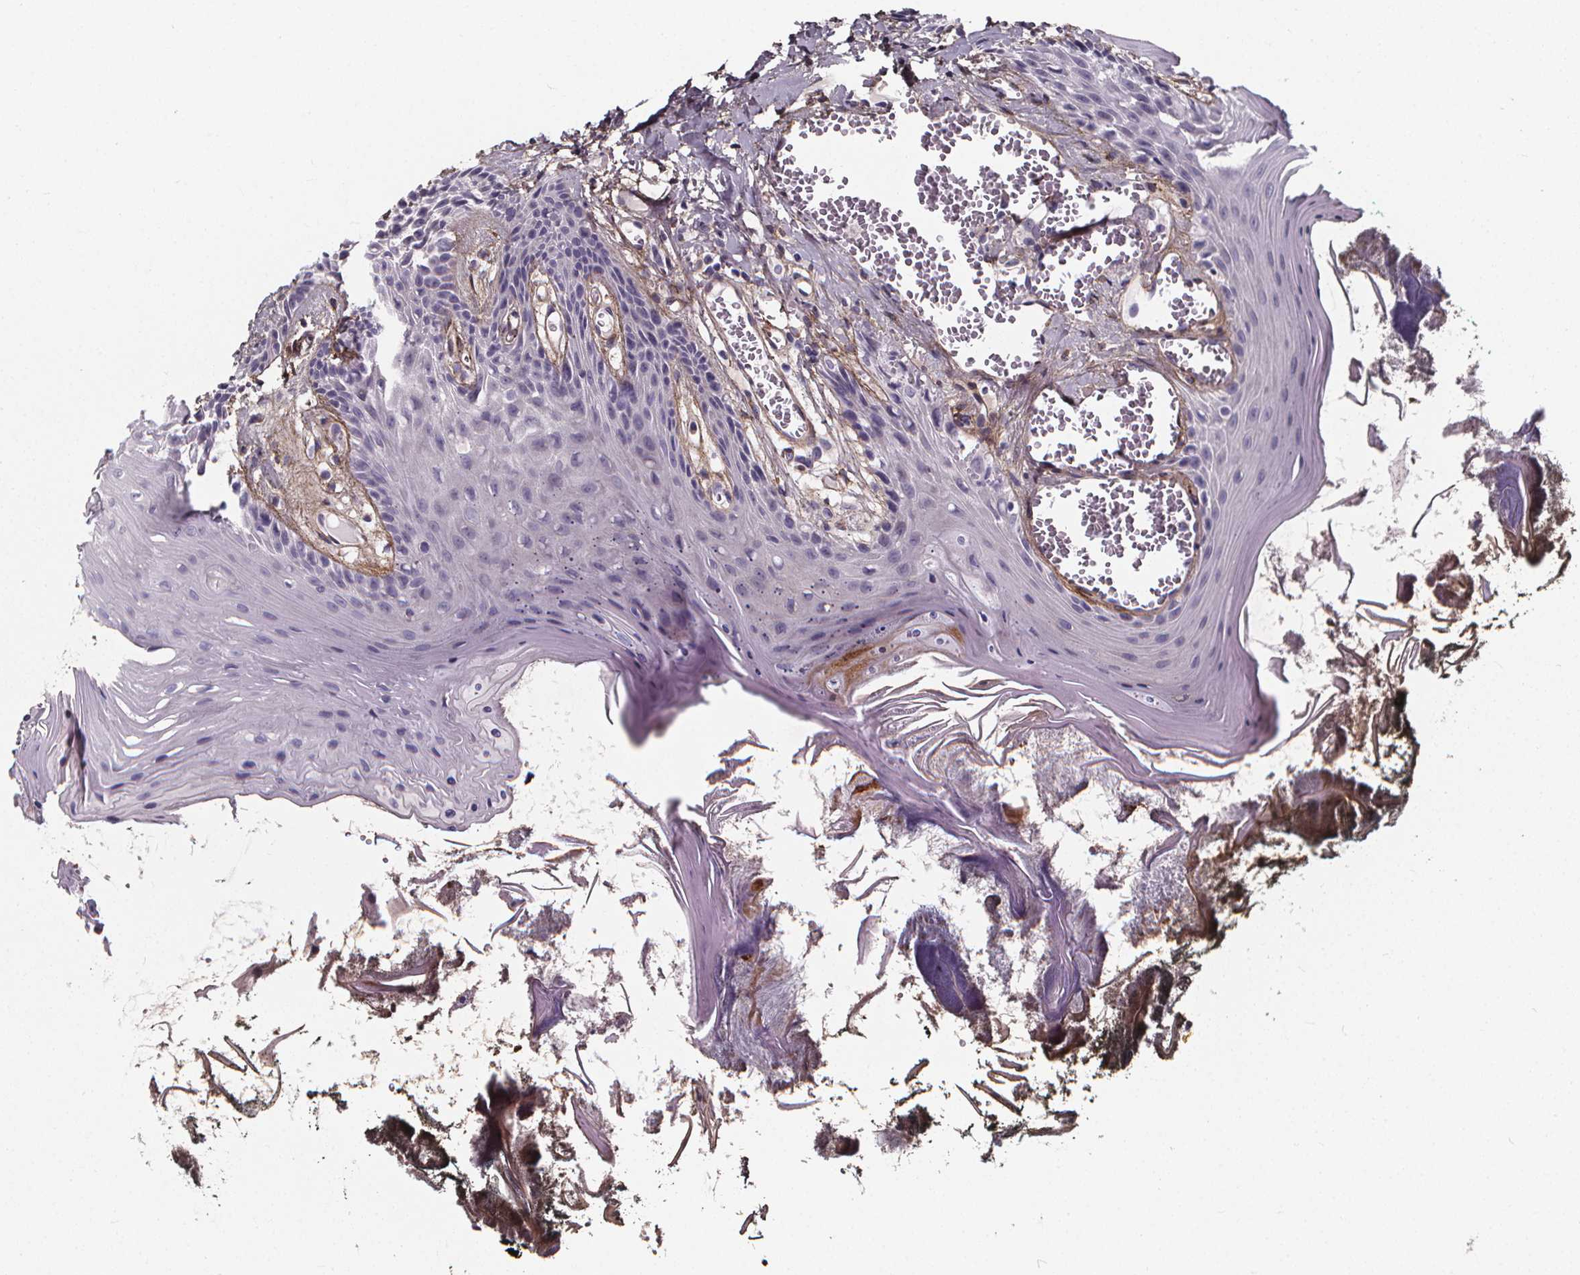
{"staining": {"intensity": "negative", "quantity": "none", "location": "none"}, "tissue": "oral mucosa", "cell_type": "Squamous epithelial cells", "image_type": "normal", "snomed": [{"axis": "morphology", "description": "Normal tissue, NOS"}, {"axis": "topography", "description": "Oral tissue"}], "caption": "Immunohistochemistry of unremarkable oral mucosa shows no staining in squamous epithelial cells. Nuclei are stained in blue.", "gene": "AEBP1", "patient": {"sex": "male", "age": 9}}